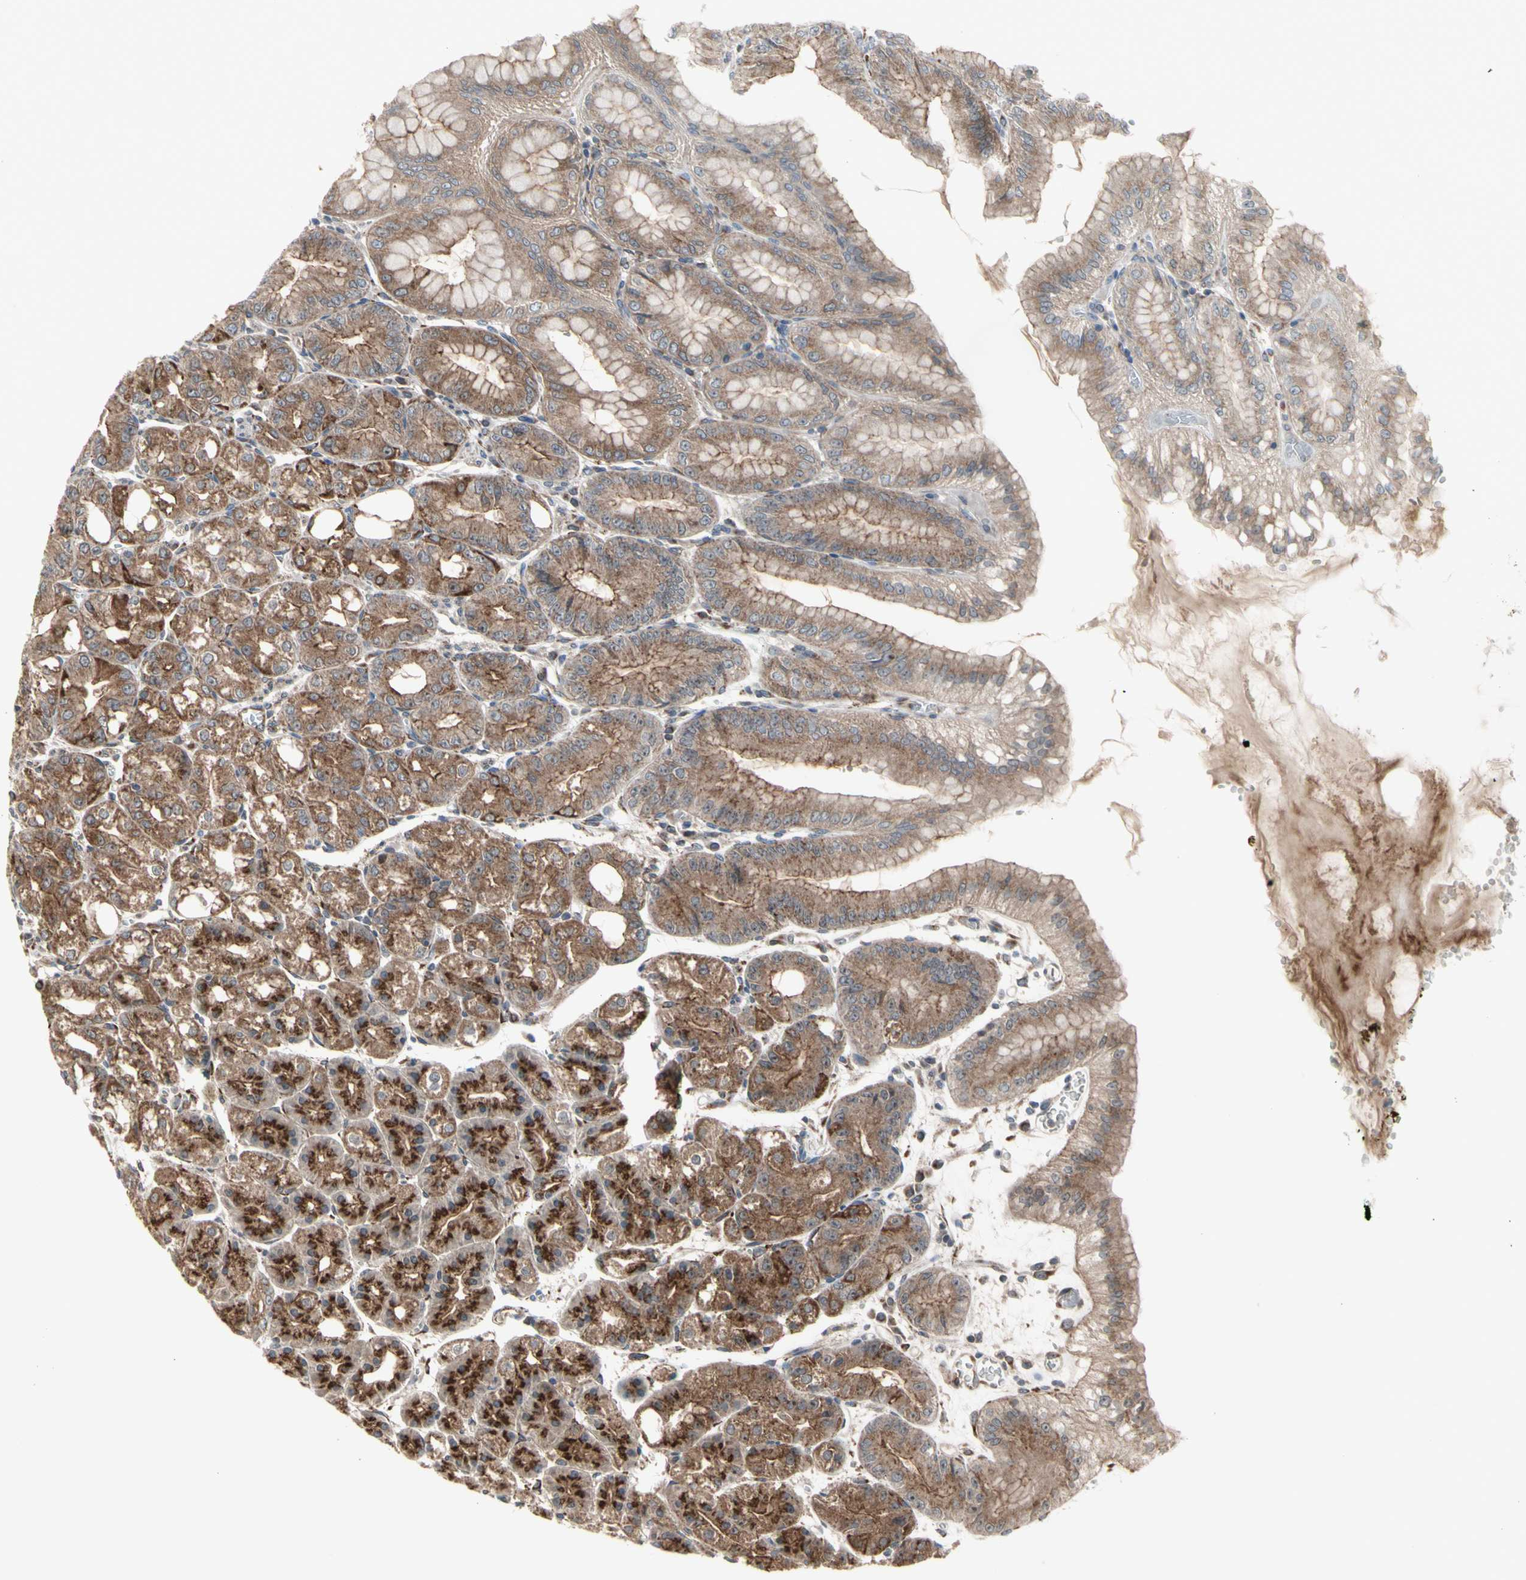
{"staining": {"intensity": "strong", "quantity": ">75%", "location": "cytoplasmic/membranous"}, "tissue": "stomach", "cell_type": "Glandular cells", "image_type": "normal", "snomed": [{"axis": "morphology", "description": "Normal tissue, NOS"}, {"axis": "topography", "description": "Stomach, lower"}], "caption": "Protein expression analysis of benign stomach reveals strong cytoplasmic/membranous expression in approximately >75% of glandular cells.", "gene": "SLC39A9", "patient": {"sex": "male", "age": 71}}